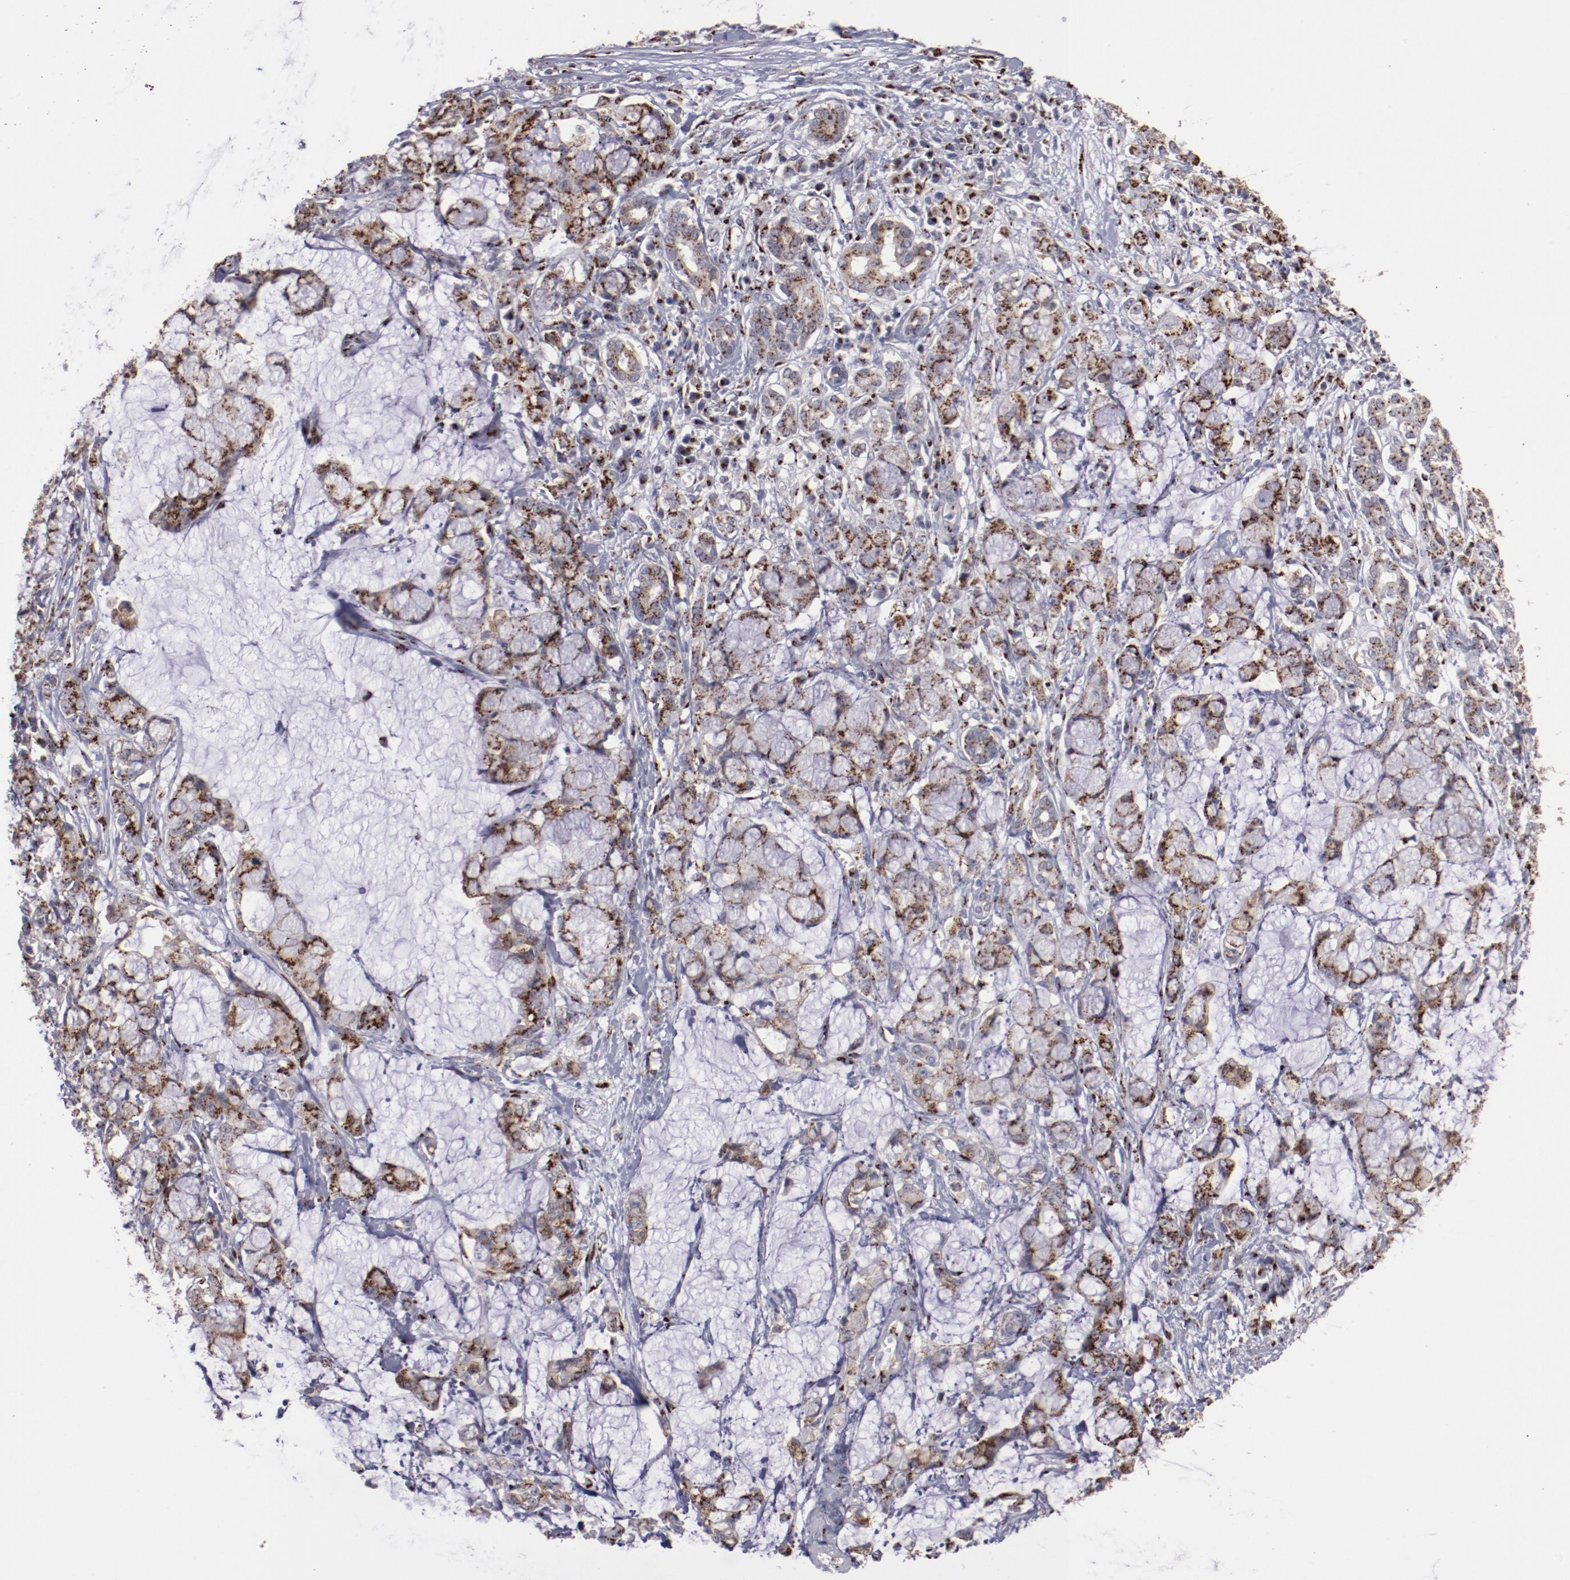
{"staining": {"intensity": "strong", "quantity": ">75%", "location": "cytoplasmic/membranous"}, "tissue": "pancreatic cancer", "cell_type": "Tumor cells", "image_type": "cancer", "snomed": [{"axis": "morphology", "description": "Adenocarcinoma, NOS"}, {"axis": "topography", "description": "Pancreas"}], "caption": "This is a histology image of IHC staining of adenocarcinoma (pancreatic), which shows strong positivity in the cytoplasmic/membranous of tumor cells.", "gene": "GOLIM4", "patient": {"sex": "female", "age": 73}}